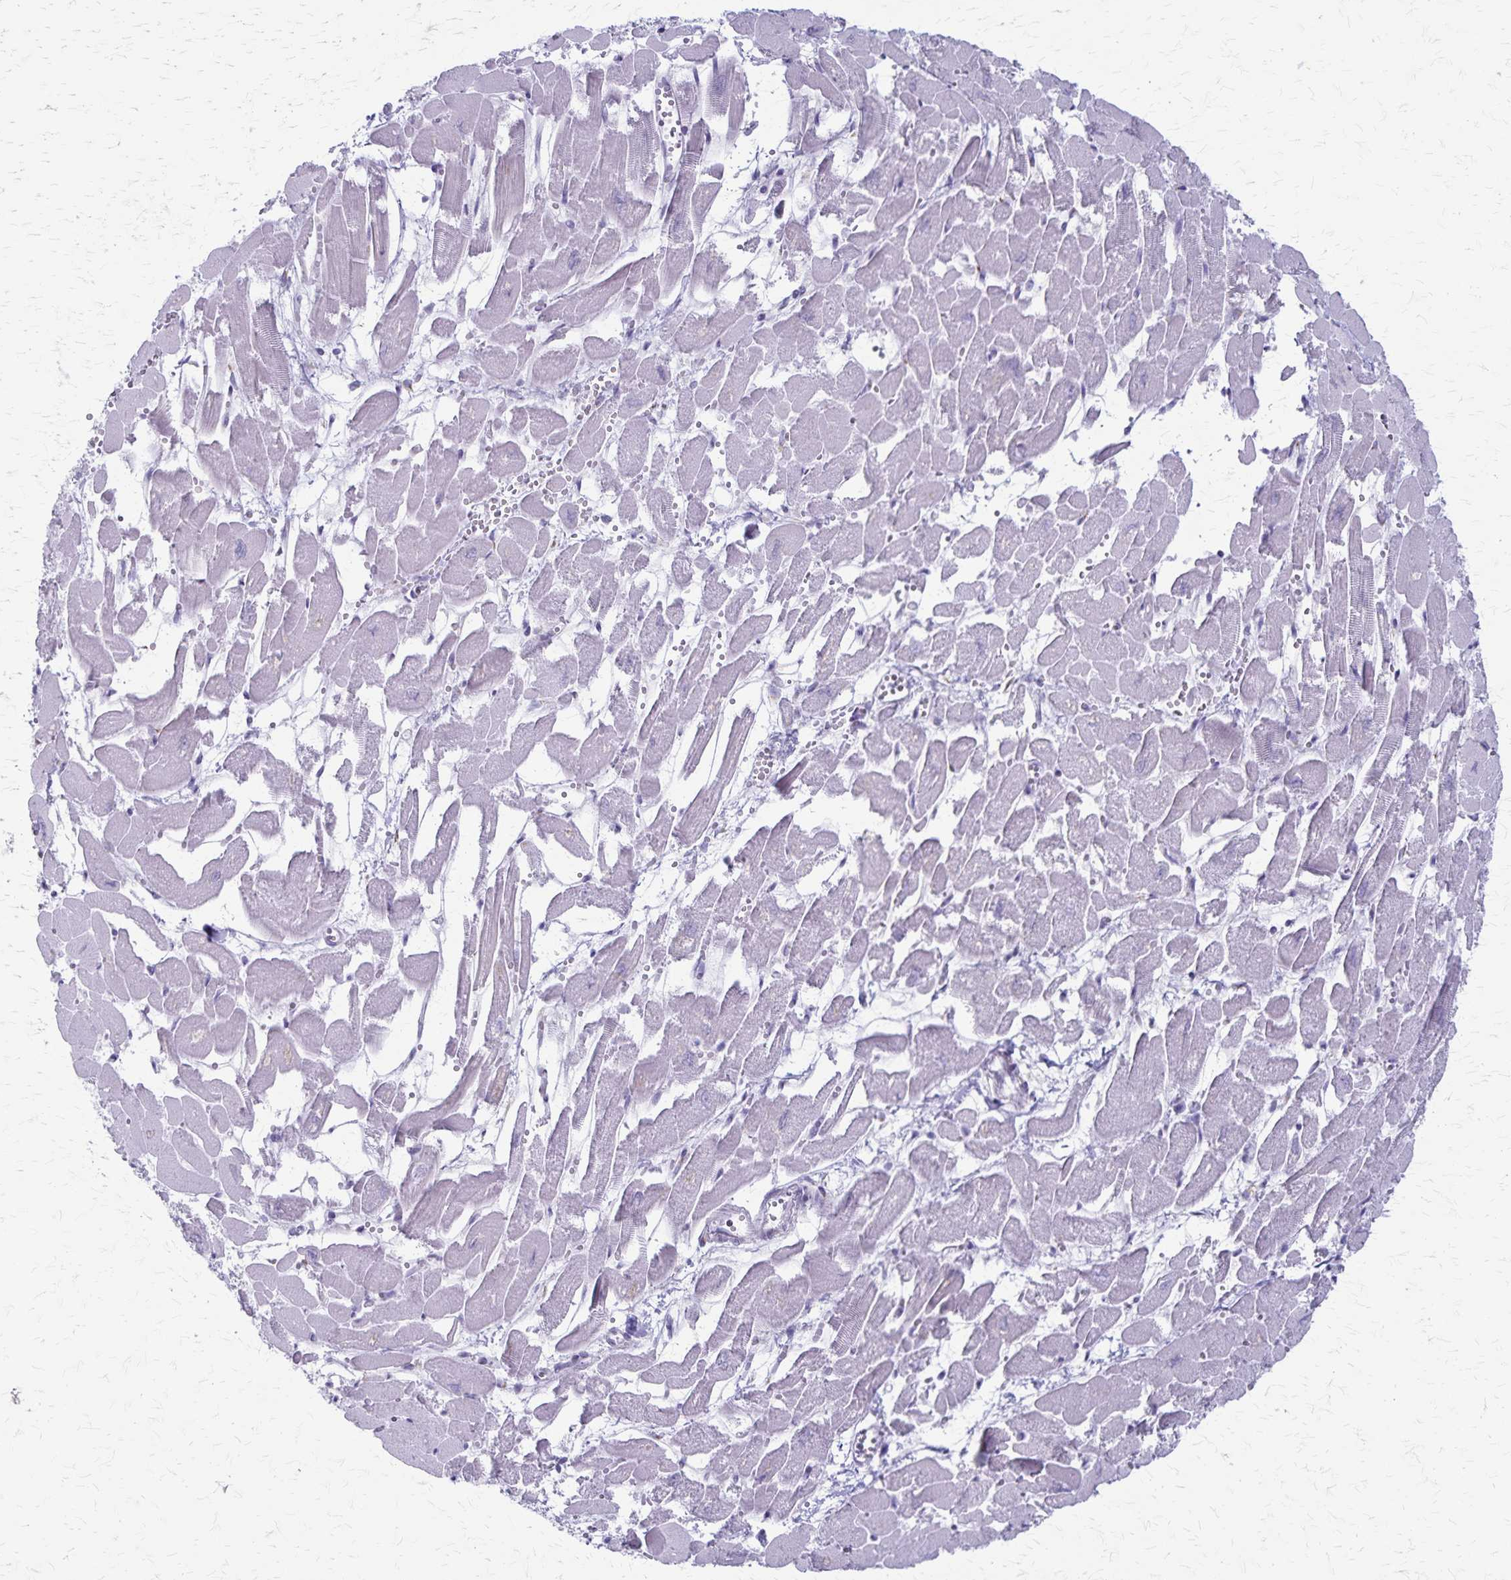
{"staining": {"intensity": "negative", "quantity": "none", "location": "none"}, "tissue": "heart muscle", "cell_type": "Cardiomyocytes", "image_type": "normal", "snomed": [{"axis": "morphology", "description": "Normal tissue, NOS"}, {"axis": "topography", "description": "Heart"}], "caption": "High power microscopy histopathology image of an immunohistochemistry (IHC) histopathology image of unremarkable heart muscle, revealing no significant positivity in cardiomyocytes. The staining is performed using DAB (3,3'-diaminobenzidine) brown chromogen with nuclei counter-stained in using hematoxylin.", "gene": "MCFD2", "patient": {"sex": "female", "age": 52}}